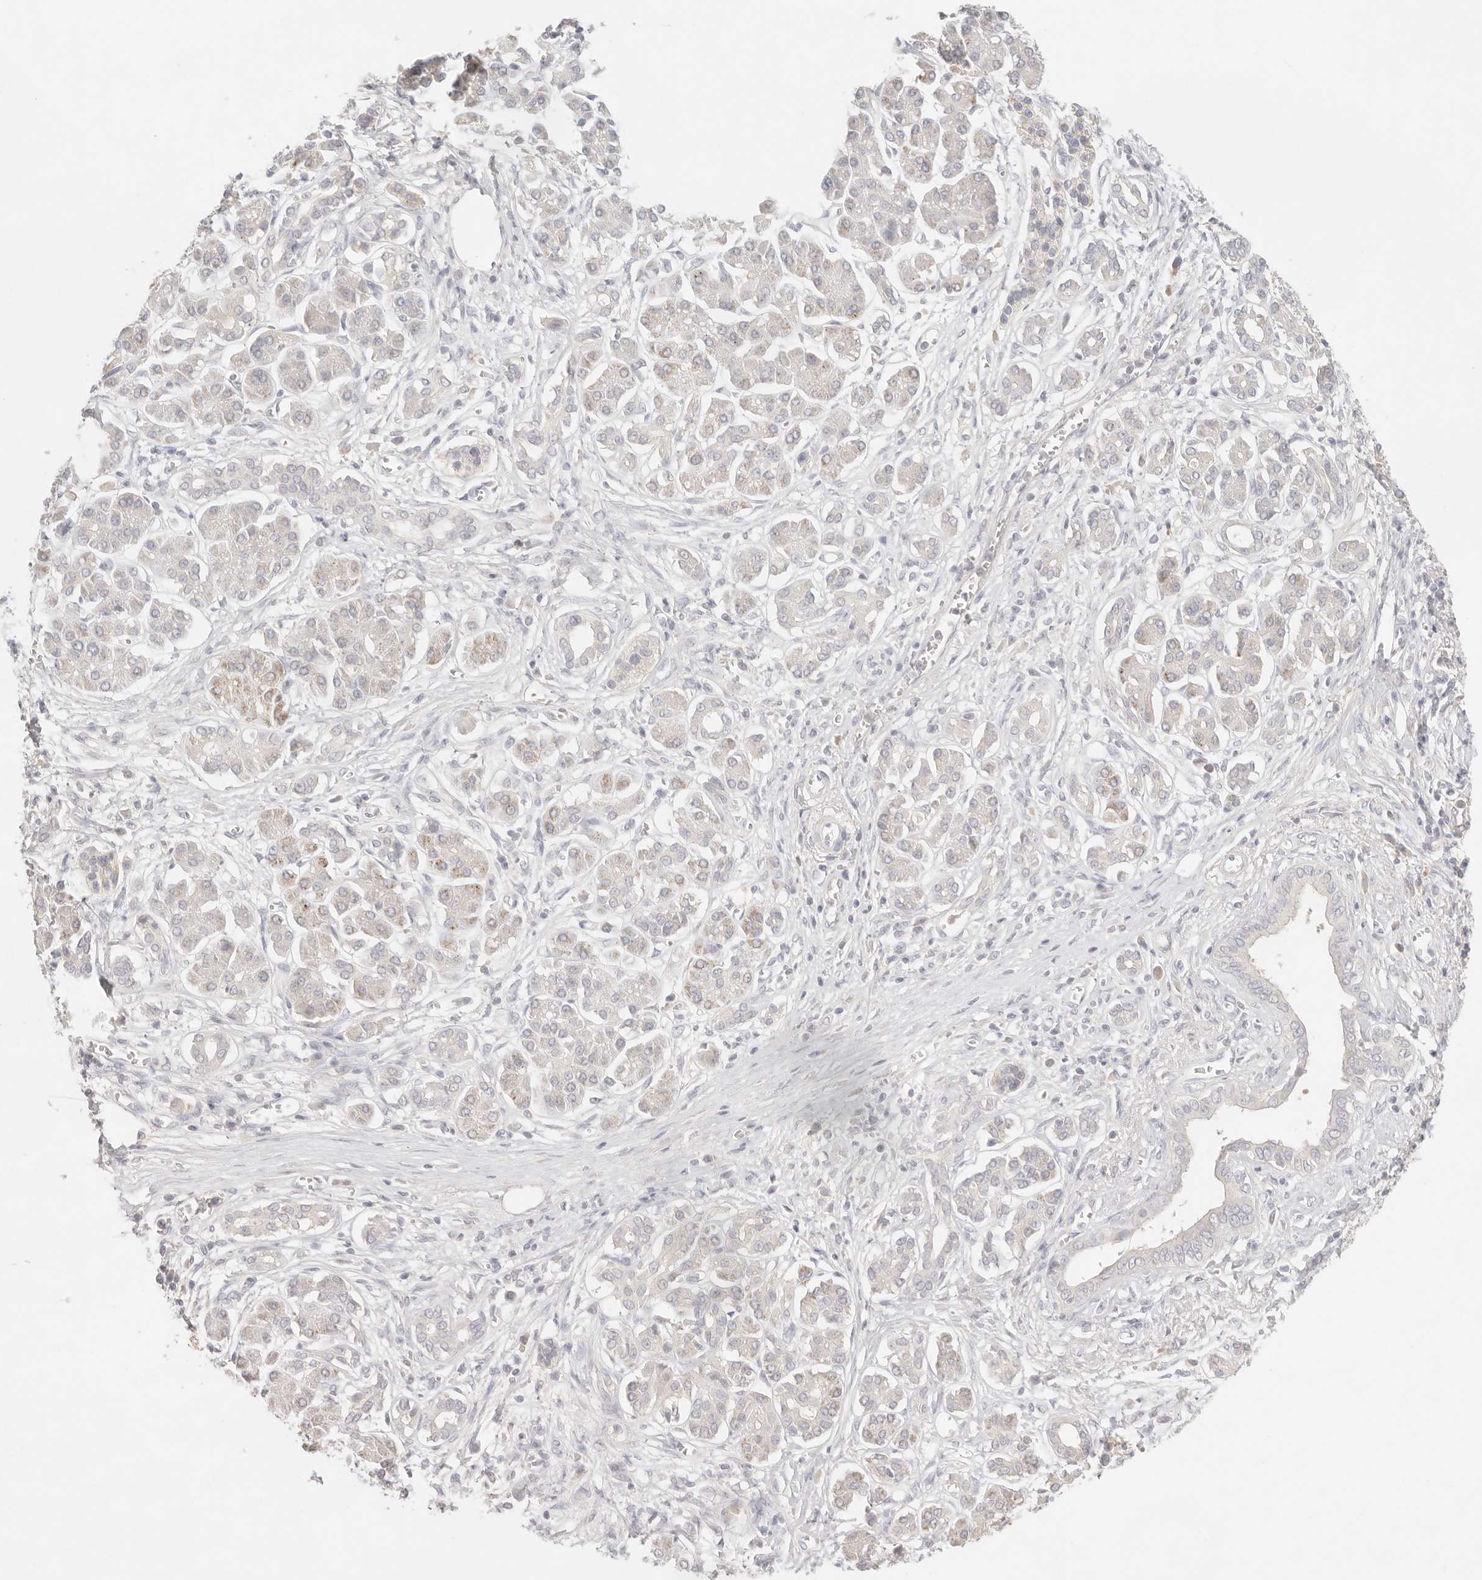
{"staining": {"intensity": "negative", "quantity": "none", "location": "none"}, "tissue": "pancreatic cancer", "cell_type": "Tumor cells", "image_type": "cancer", "snomed": [{"axis": "morphology", "description": "Adenocarcinoma, NOS"}, {"axis": "topography", "description": "Pancreas"}], "caption": "Immunohistochemistry of human adenocarcinoma (pancreatic) demonstrates no staining in tumor cells. Nuclei are stained in blue.", "gene": "SPHK1", "patient": {"sex": "male", "age": 78}}